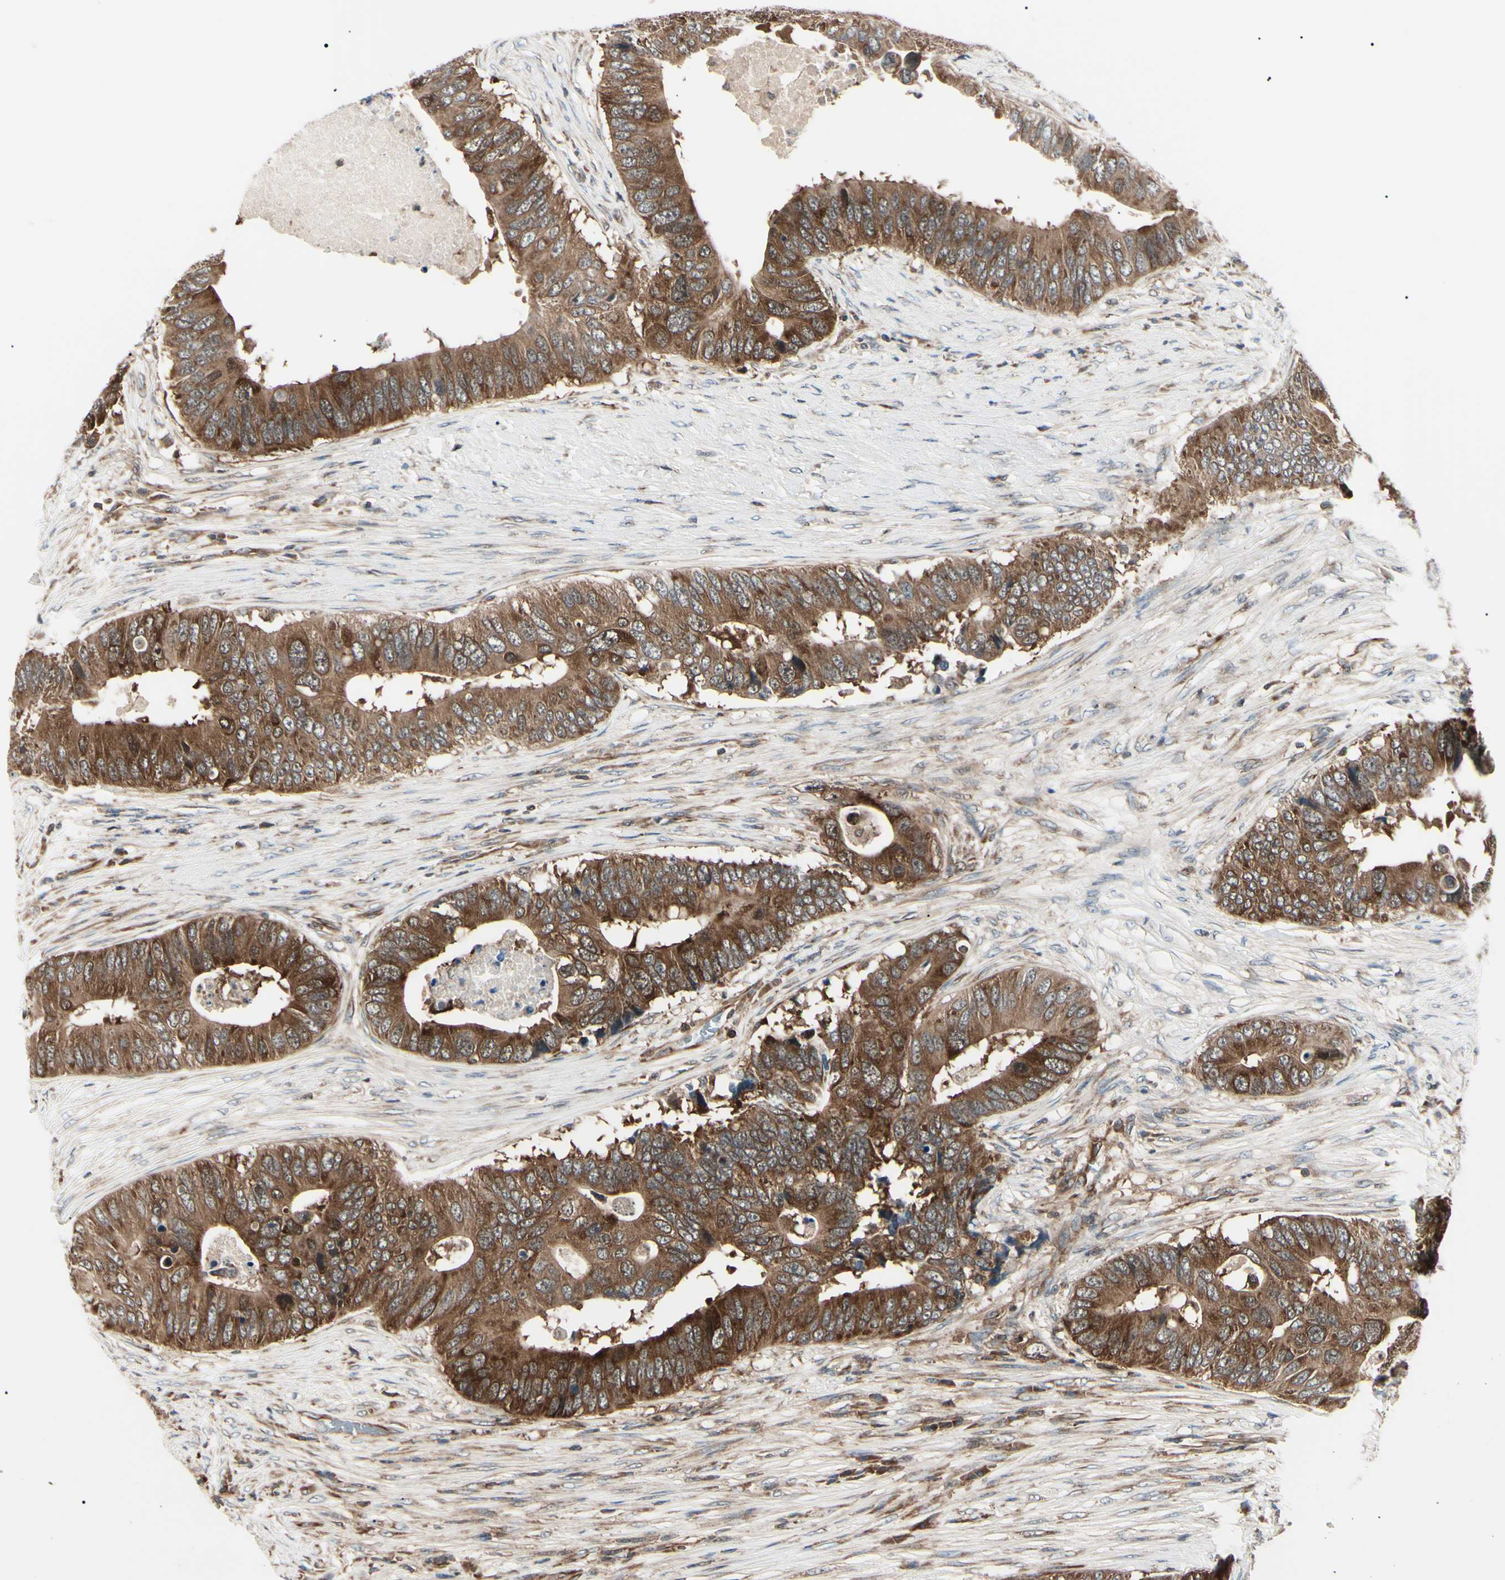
{"staining": {"intensity": "moderate", "quantity": ">75%", "location": "cytoplasmic/membranous"}, "tissue": "colorectal cancer", "cell_type": "Tumor cells", "image_type": "cancer", "snomed": [{"axis": "morphology", "description": "Adenocarcinoma, NOS"}, {"axis": "topography", "description": "Colon"}], "caption": "Immunohistochemical staining of colorectal adenocarcinoma displays medium levels of moderate cytoplasmic/membranous positivity in approximately >75% of tumor cells.", "gene": "MAPRE1", "patient": {"sex": "male", "age": 71}}